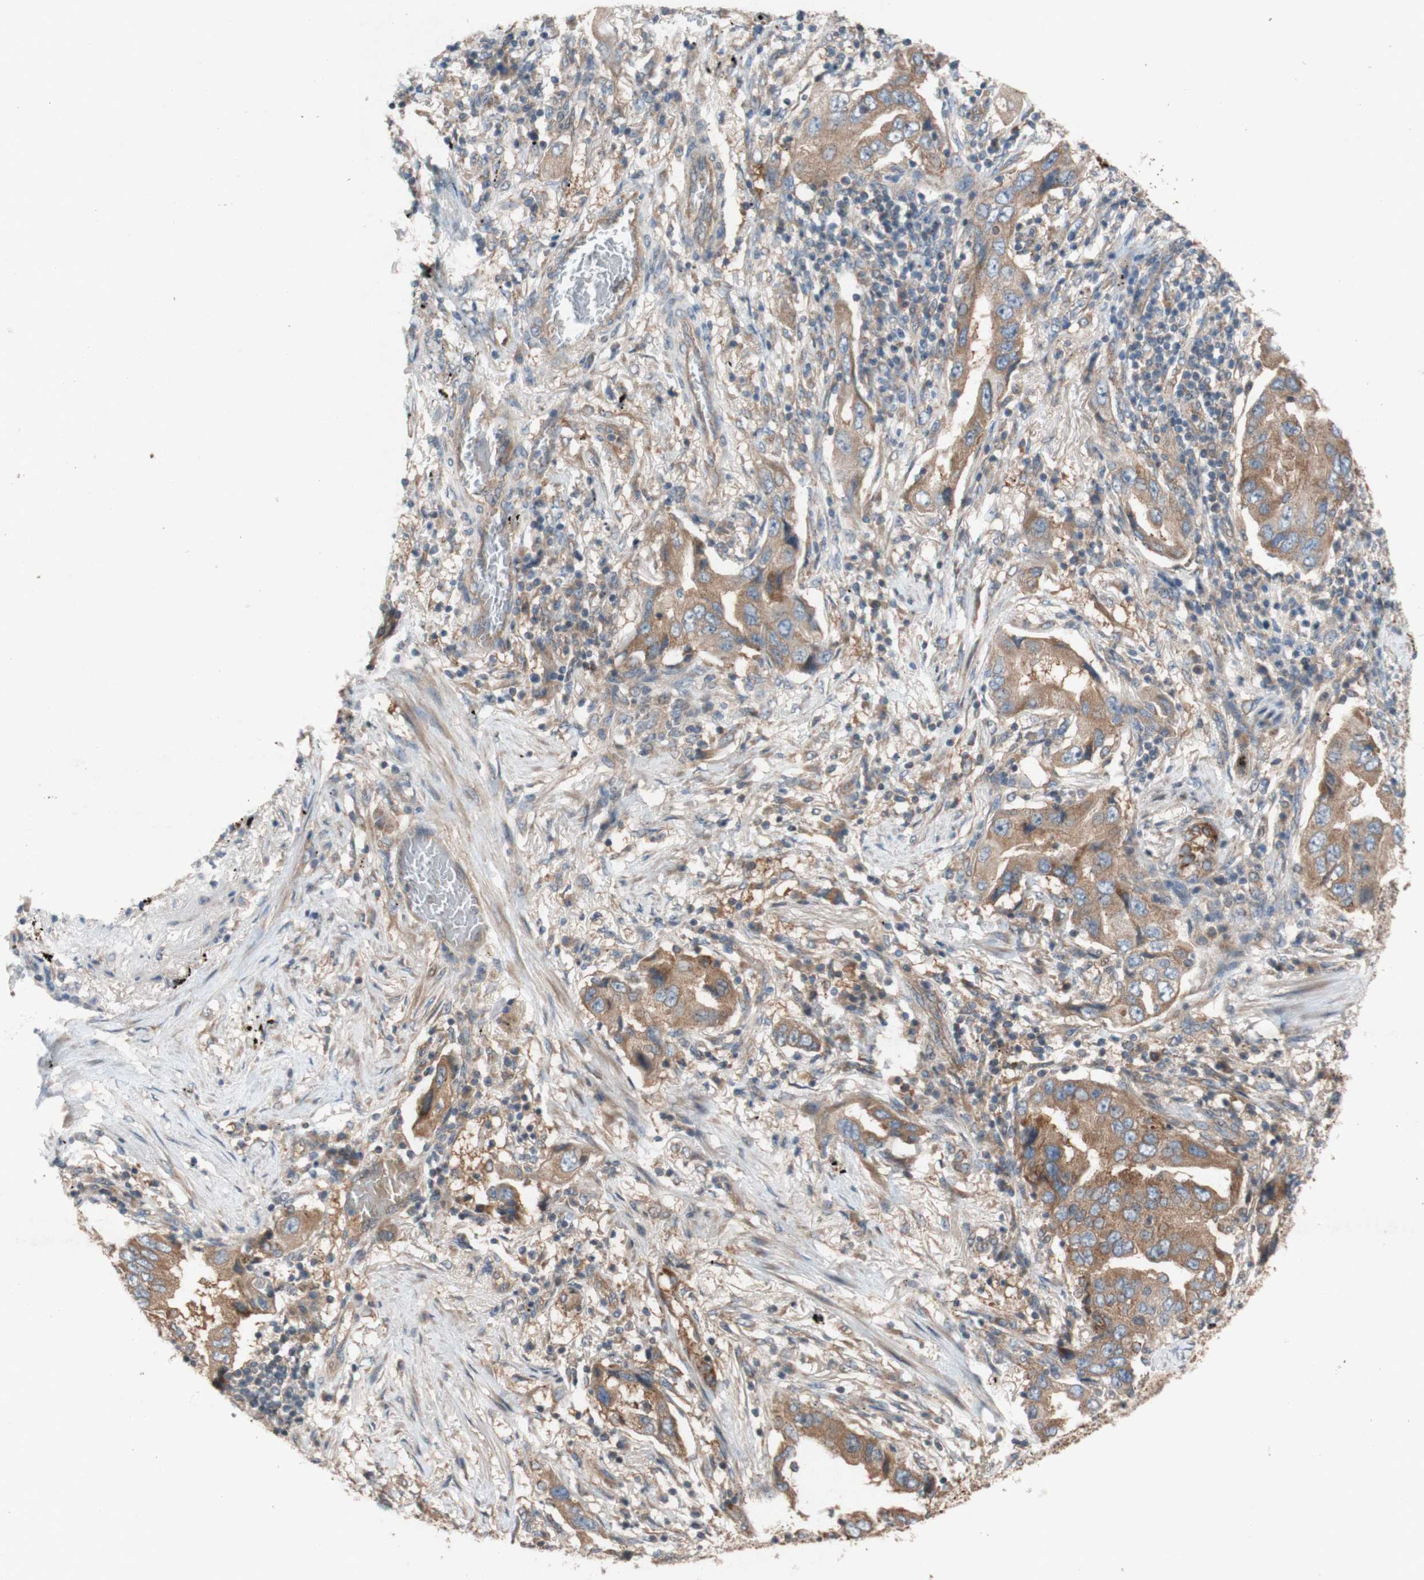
{"staining": {"intensity": "moderate", "quantity": ">75%", "location": "cytoplasmic/membranous"}, "tissue": "lung cancer", "cell_type": "Tumor cells", "image_type": "cancer", "snomed": [{"axis": "morphology", "description": "Adenocarcinoma, NOS"}, {"axis": "topography", "description": "Lung"}], "caption": "Immunohistochemistry (IHC) histopathology image of neoplastic tissue: human lung cancer (adenocarcinoma) stained using IHC displays medium levels of moderate protein expression localized specifically in the cytoplasmic/membranous of tumor cells, appearing as a cytoplasmic/membranous brown color.", "gene": "TST", "patient": {"sex": "female", "age": 65}}